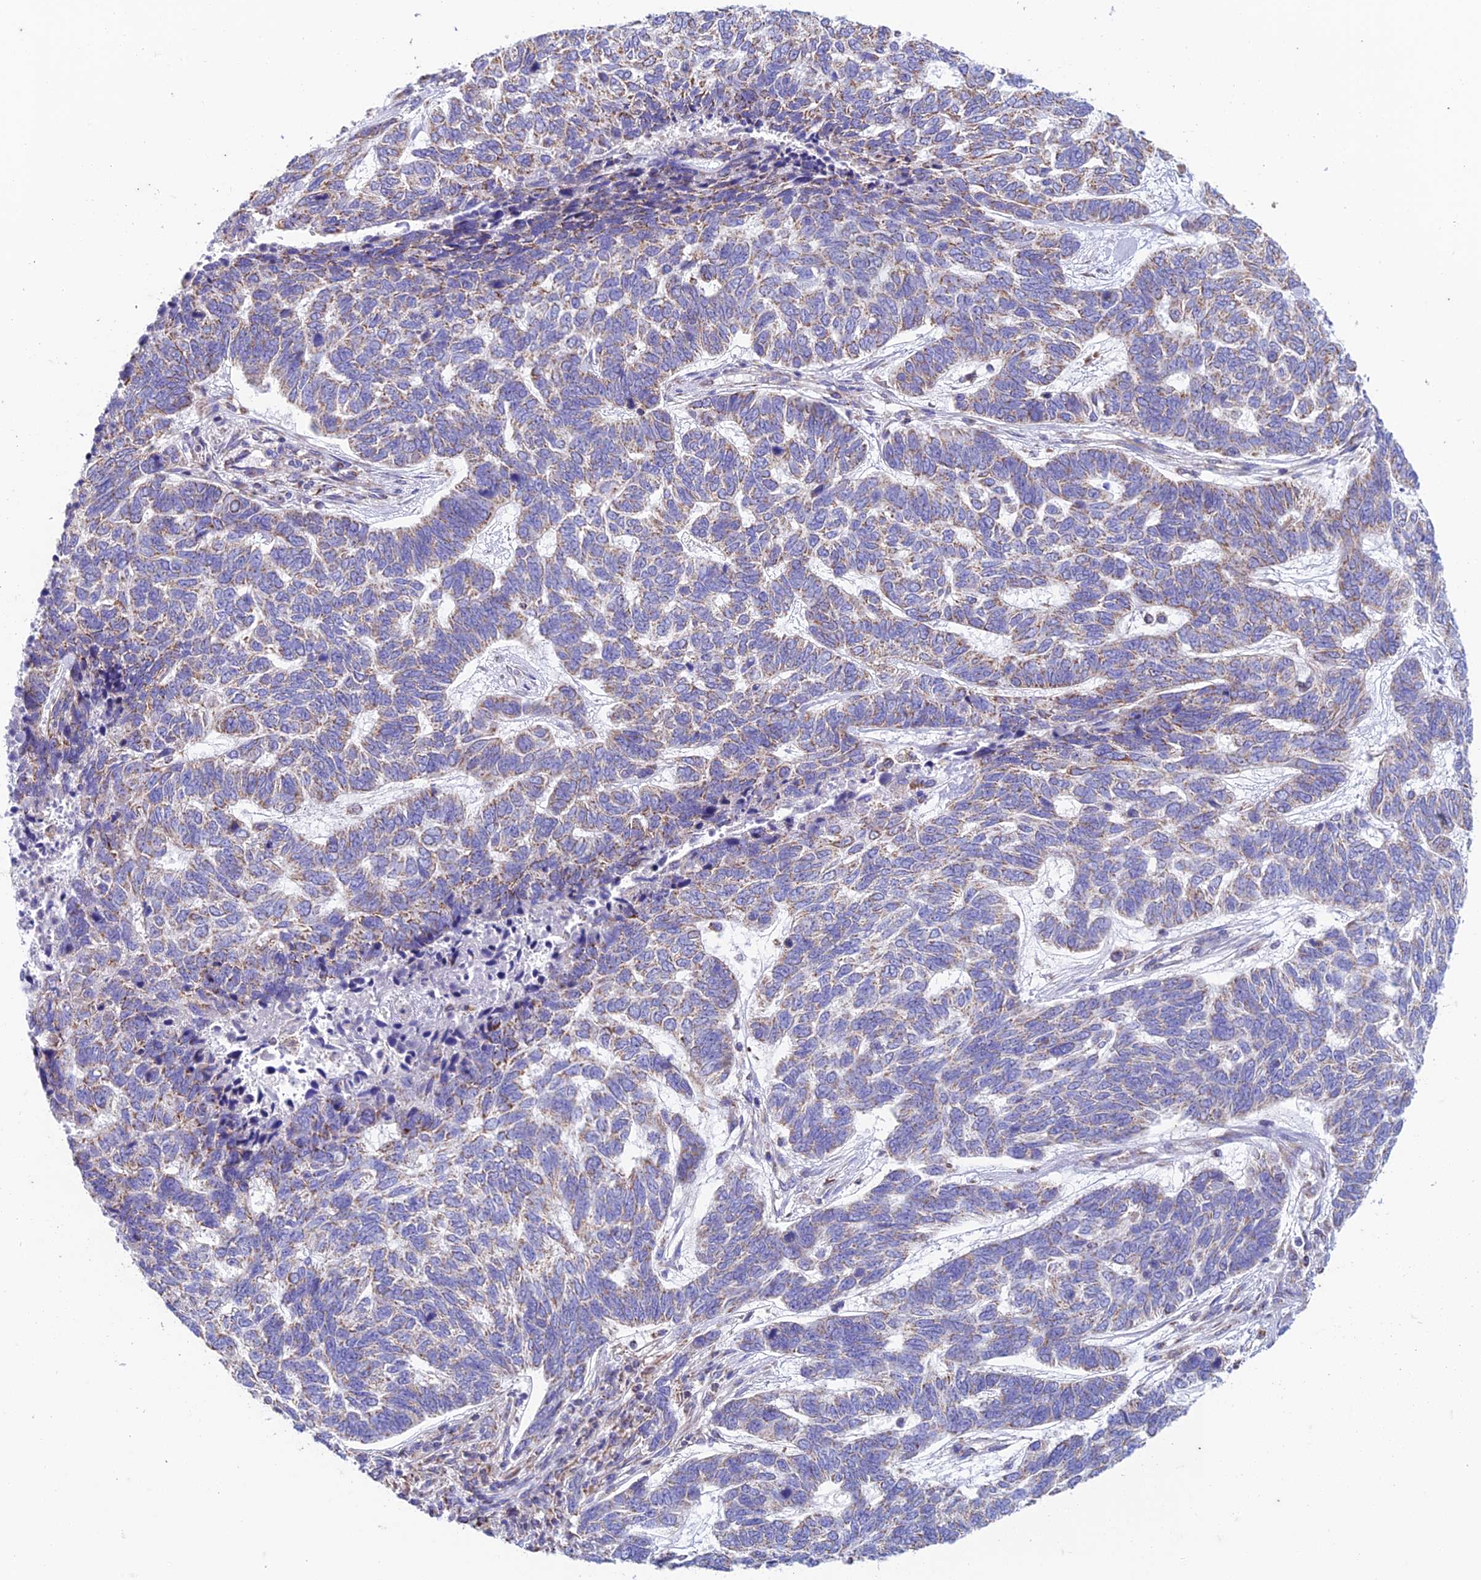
{"staining": {"intensity": "weak", "quantity": "25%-75%", "location": "cytoplasmic/membranous"}, "tissue": "skin cancer", "cell_type": "Tumor cells", "image_type": "cancer", "snomed": [{"axis": "morphology", "description": "Basal cell carcinoma"}, {"axis": "topography", "description": "Skin"}], "caption": "A high-resolution micrograph shows immunohistochemistry staining of basal cell carcinoma (skin), which displays weak cytoplasmic/membranous staining in about 25%-75% of tumor cells.", "gene": "ZNF181", "patient": {"sex": "female", "age": 65}}